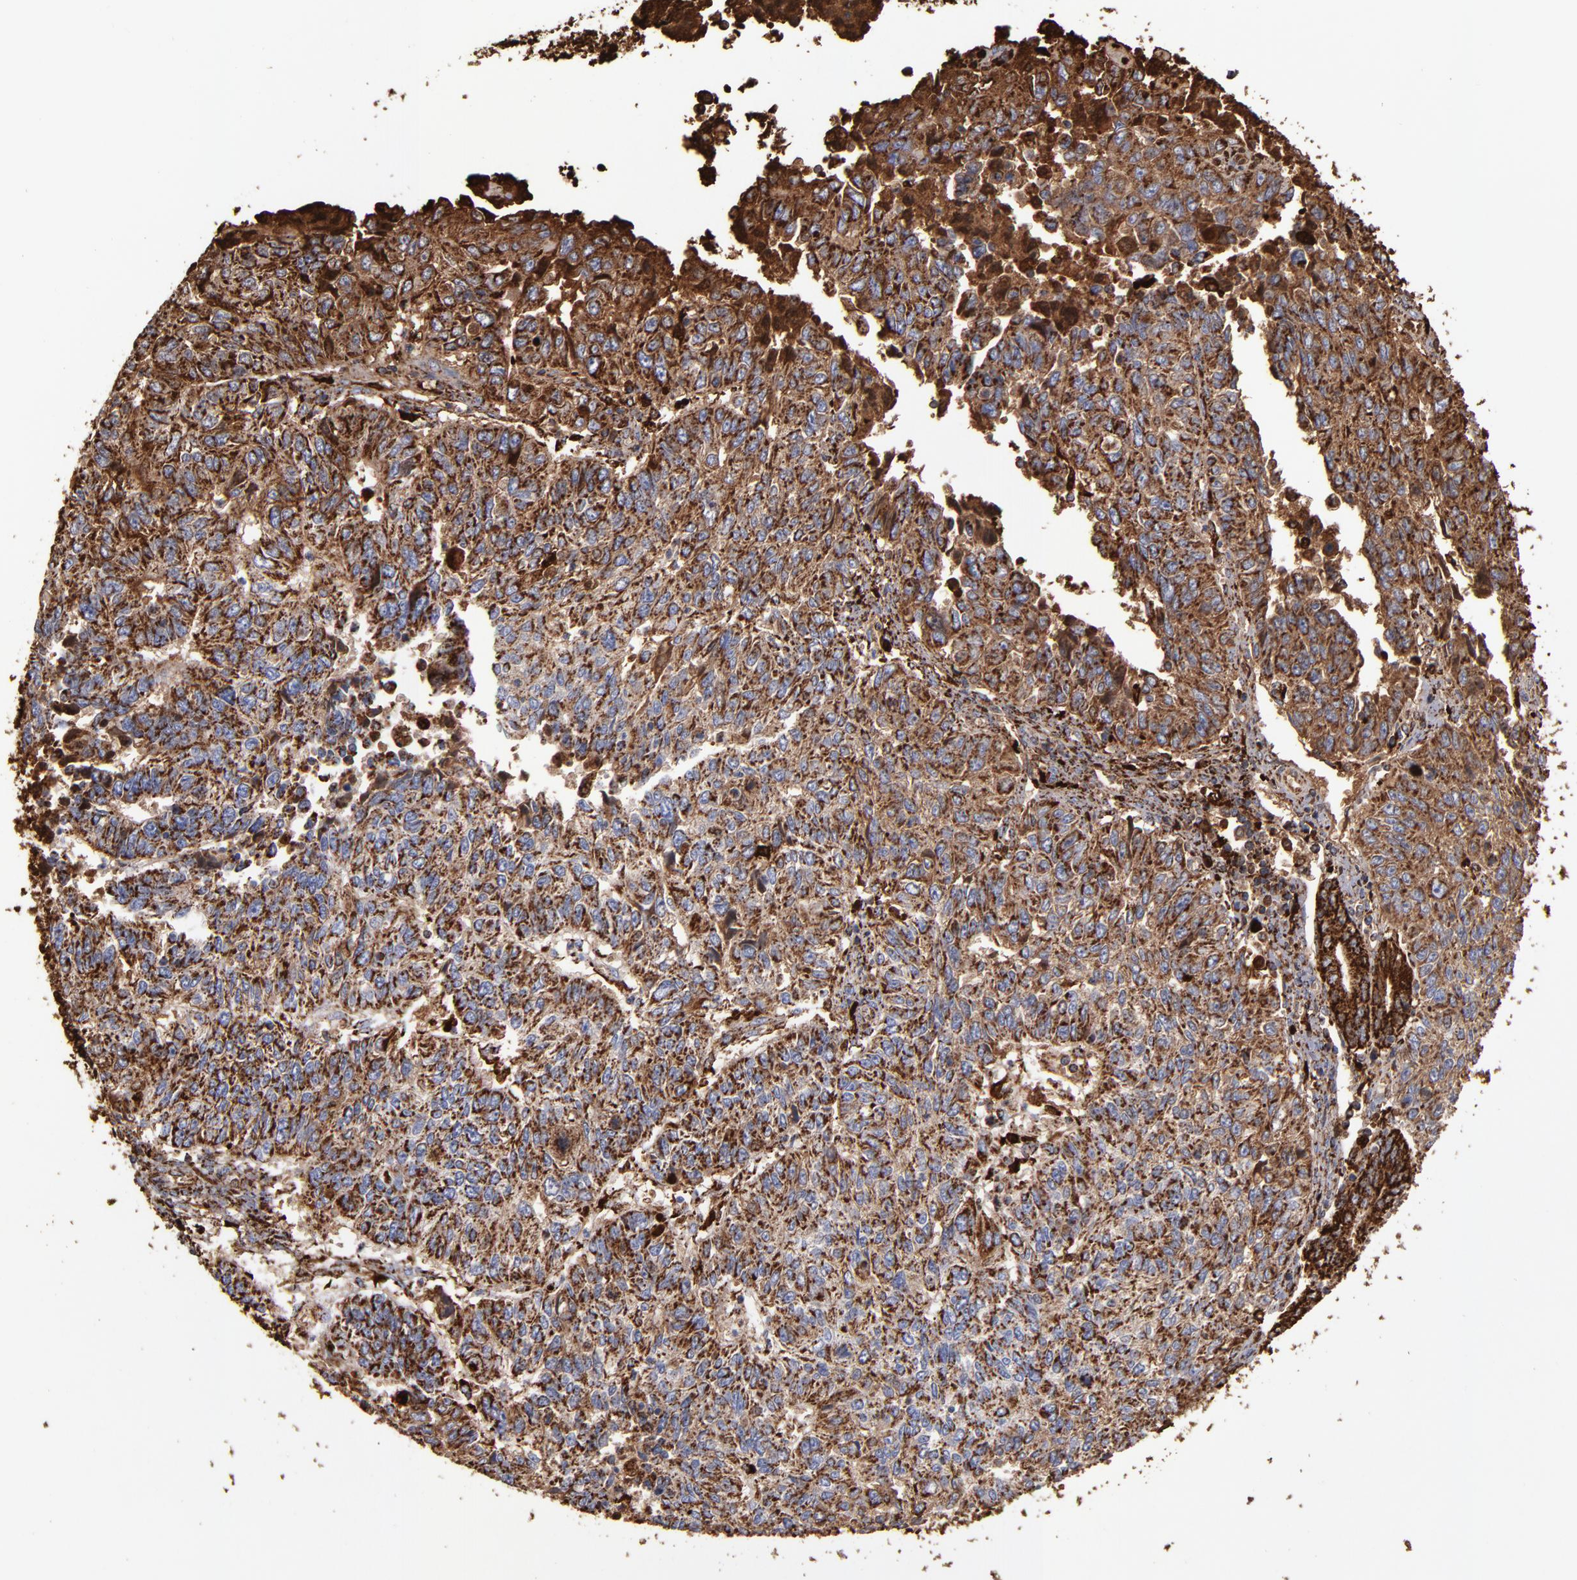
{"staining": {"intensity": "strong", "quantity": ">75%", "location": "cytoplasmic/membranous"}, "tissue": "endometrial cancer", "cell_type": "Tumor cells", "image_type": "cancer", "snomed": [{"axis": "morphology", "description": "Adenocarcinoma, NOS"}, {"axis": "topography", "description": "Endometrium"}], "caption": "There is high levels of strong cytoplasmic/membranous staining in tumor cells of endometrial cancer, as demonstrated by immunohistochemical staining (brown color).", "gene": "SOD2", "patient": {"sex": "female", "age": 42}}